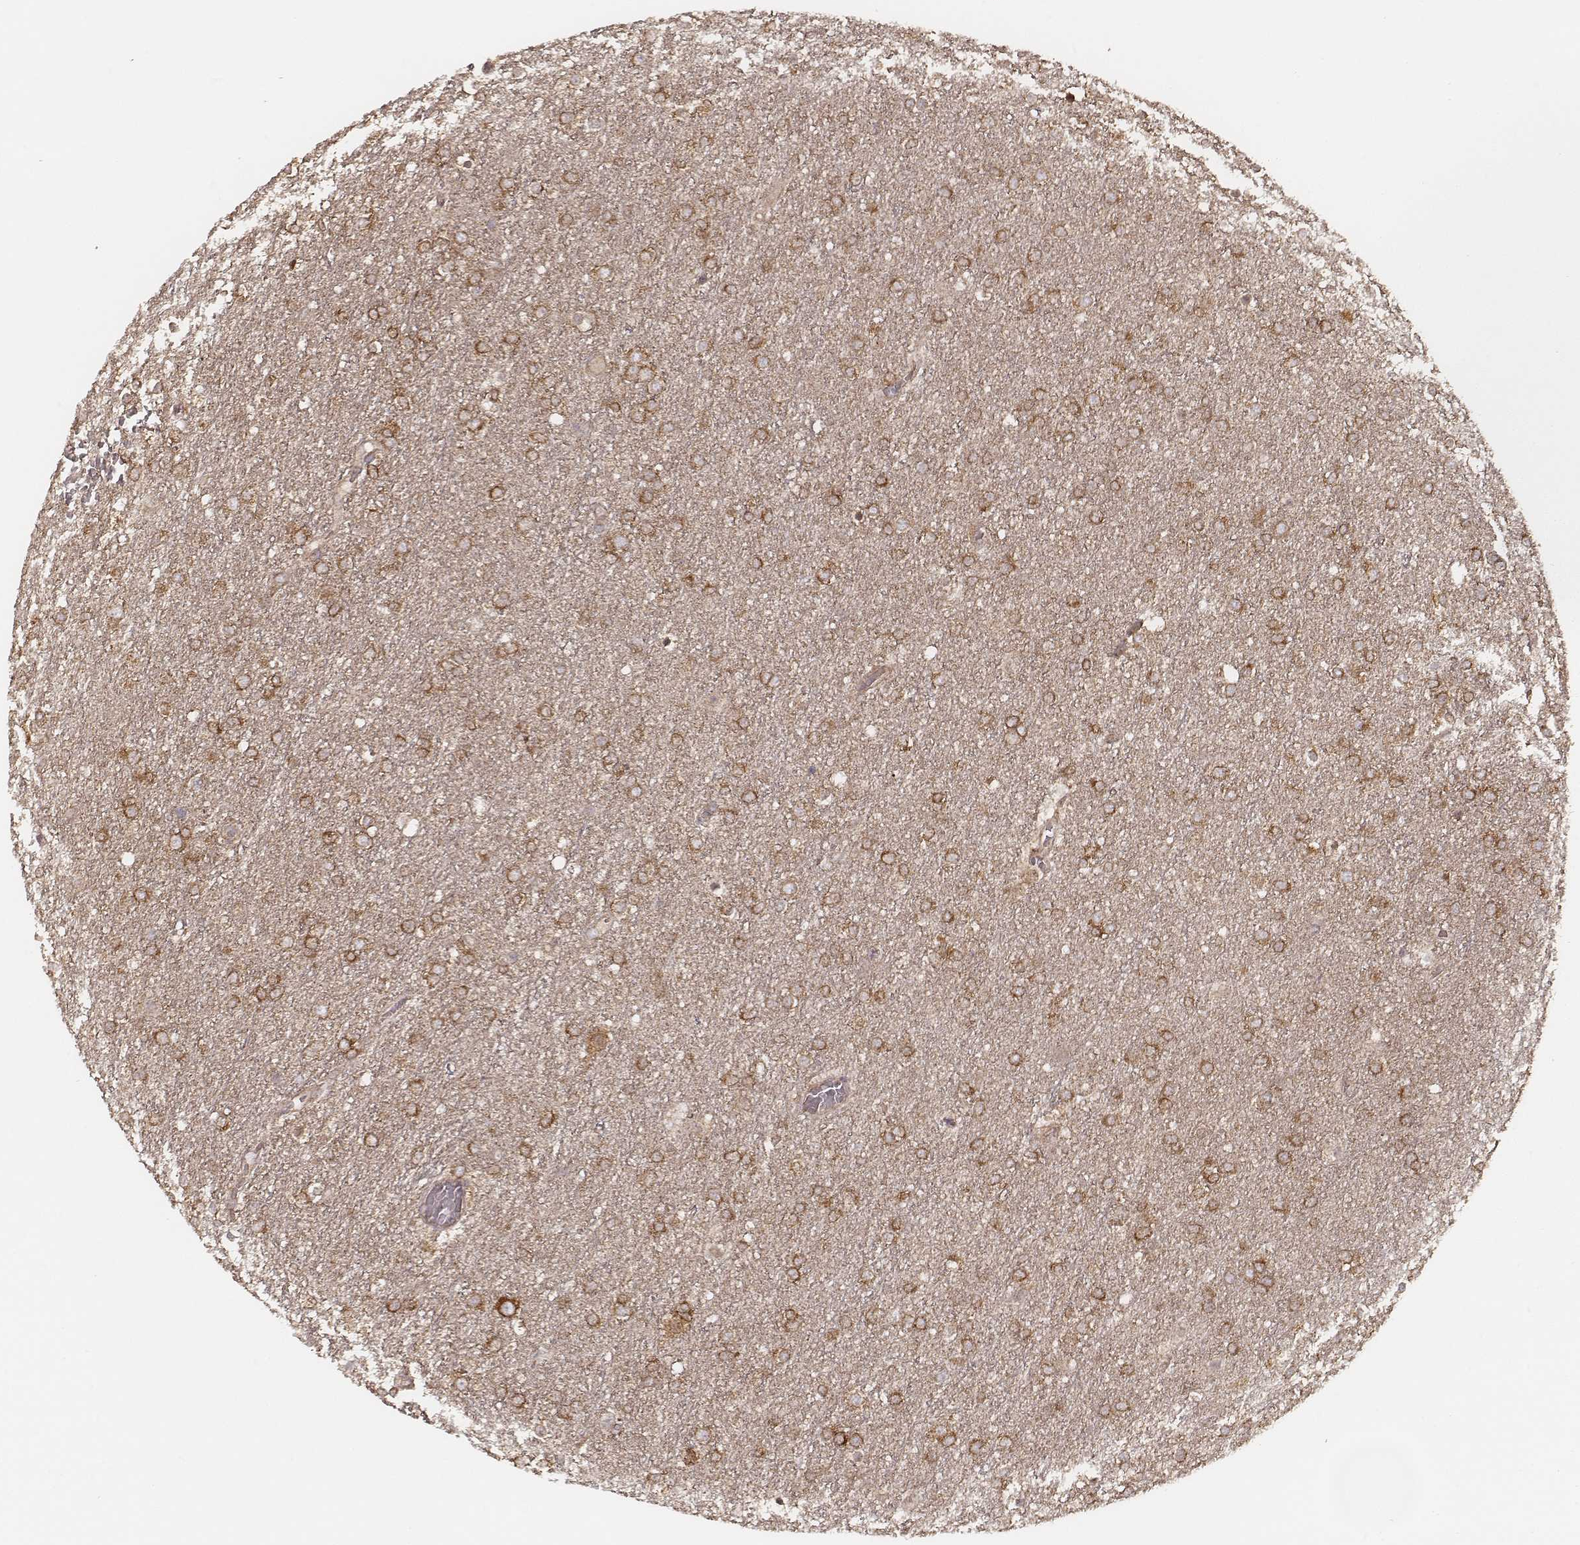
{"staining": {"intensity": "moderate", "quantity": ">75%", "location": "cytoplasmic/membranous"}, "tissue": "glioma", "cell_type": "Tumor cells", "image_type": "cancer", "snomed": [{"axis": "morphology", "description": "Glioma, malignant, High grade"}, {"axis": "topography", "description": "Brain"}], "caption": "Human glioma stained for a protein (brown) reveals moderate cytoplasmic/membranous positive staining in approximately >75% of tumor cells.", "gene": "CARS1", "patient": {"sex": "female", "age": 61}}